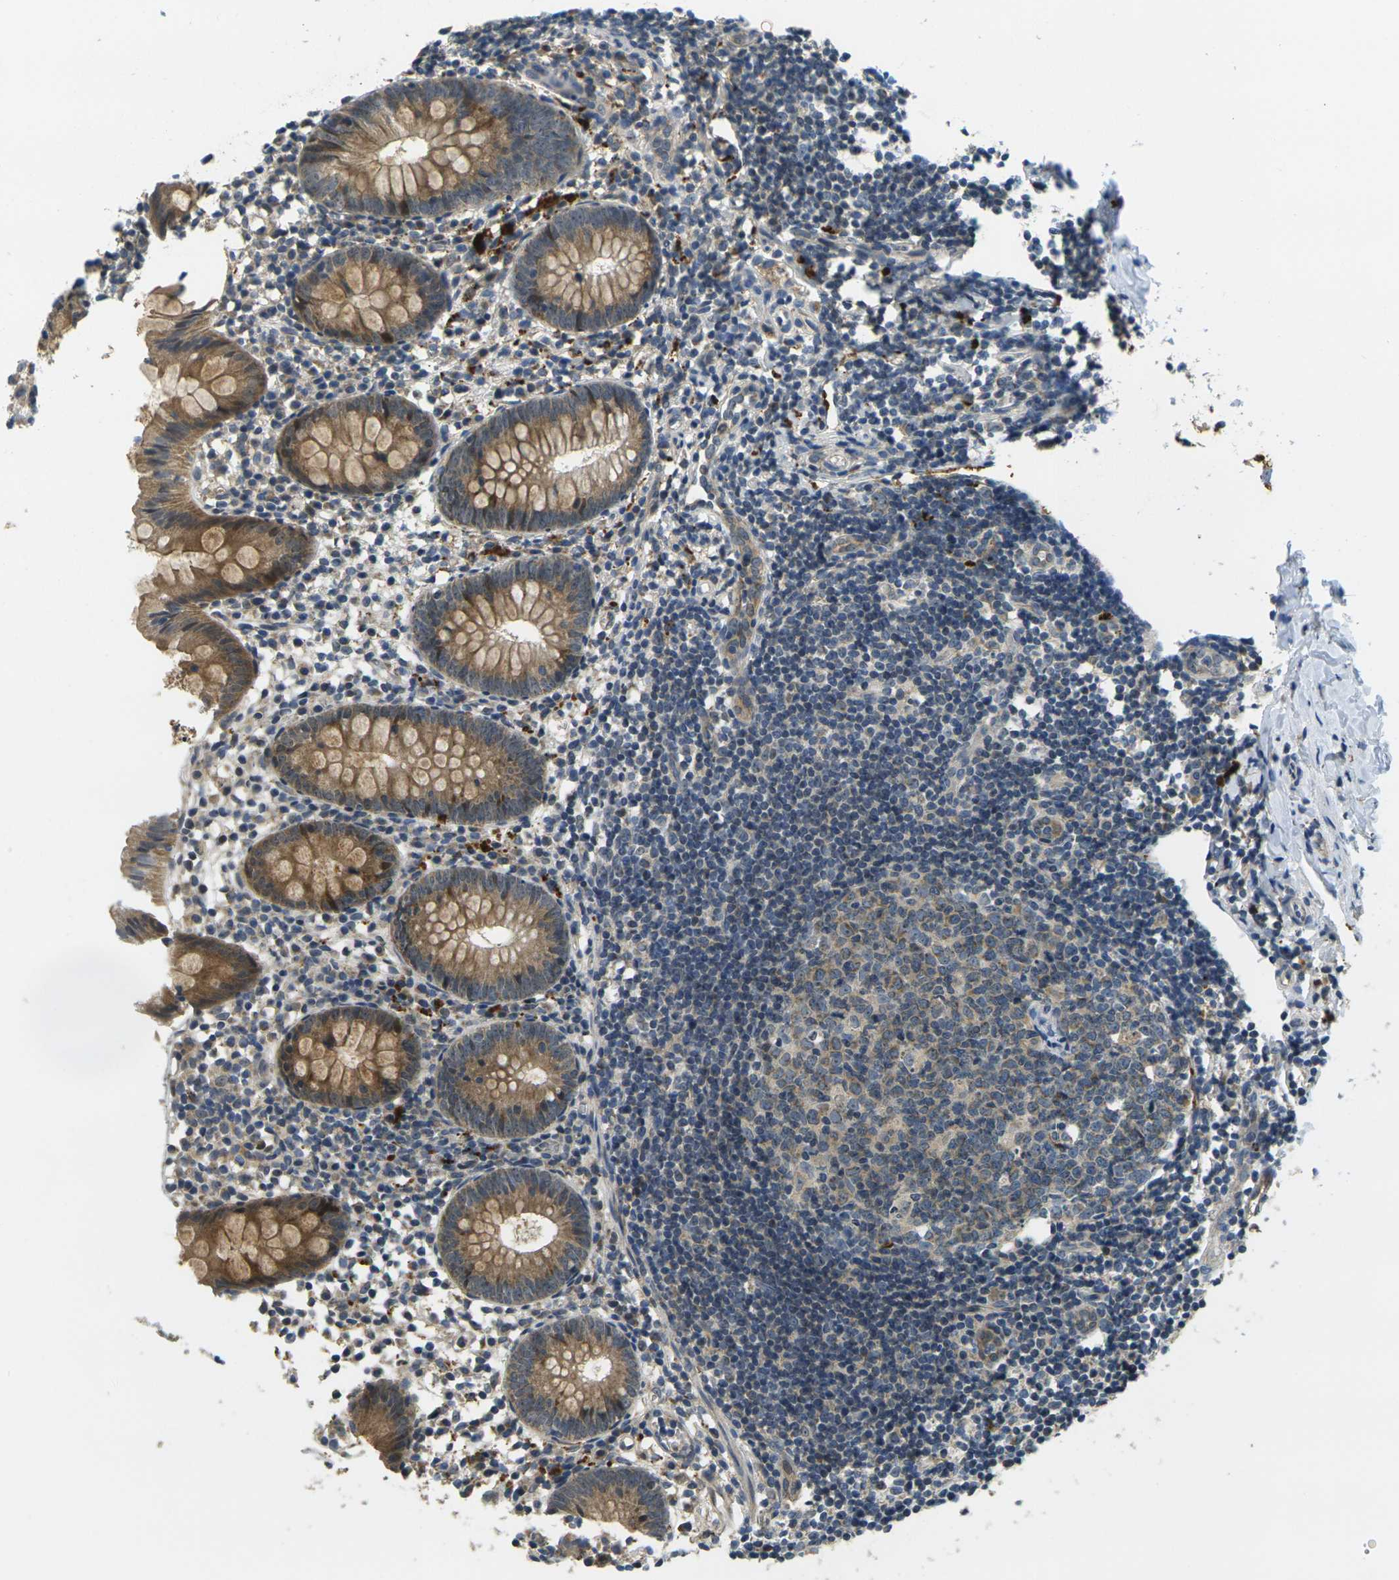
{"staining": {"intensity": "moderate", "quantity": ">75%", "location": "cytoplasmic/membranous"}, "tissue": "appendix", "cell_type": "Glandular cells", "image_type": "normal", "snomed": [{"axis": "morphology", "description": "Normal tissue, NOS"}, {"axis": "topography", "description": "Appendix"}], "caption": "Brown immunohistochemical staining in normal human appendix demonstrates moderate cytoplasmic/membranous staining in about >75% of glandular cells. The protein of interest is shown in brown color, while the nuclei are stained blue.", "gene": "MINAR2", "patient": {"sex": "female", "age": 20}}